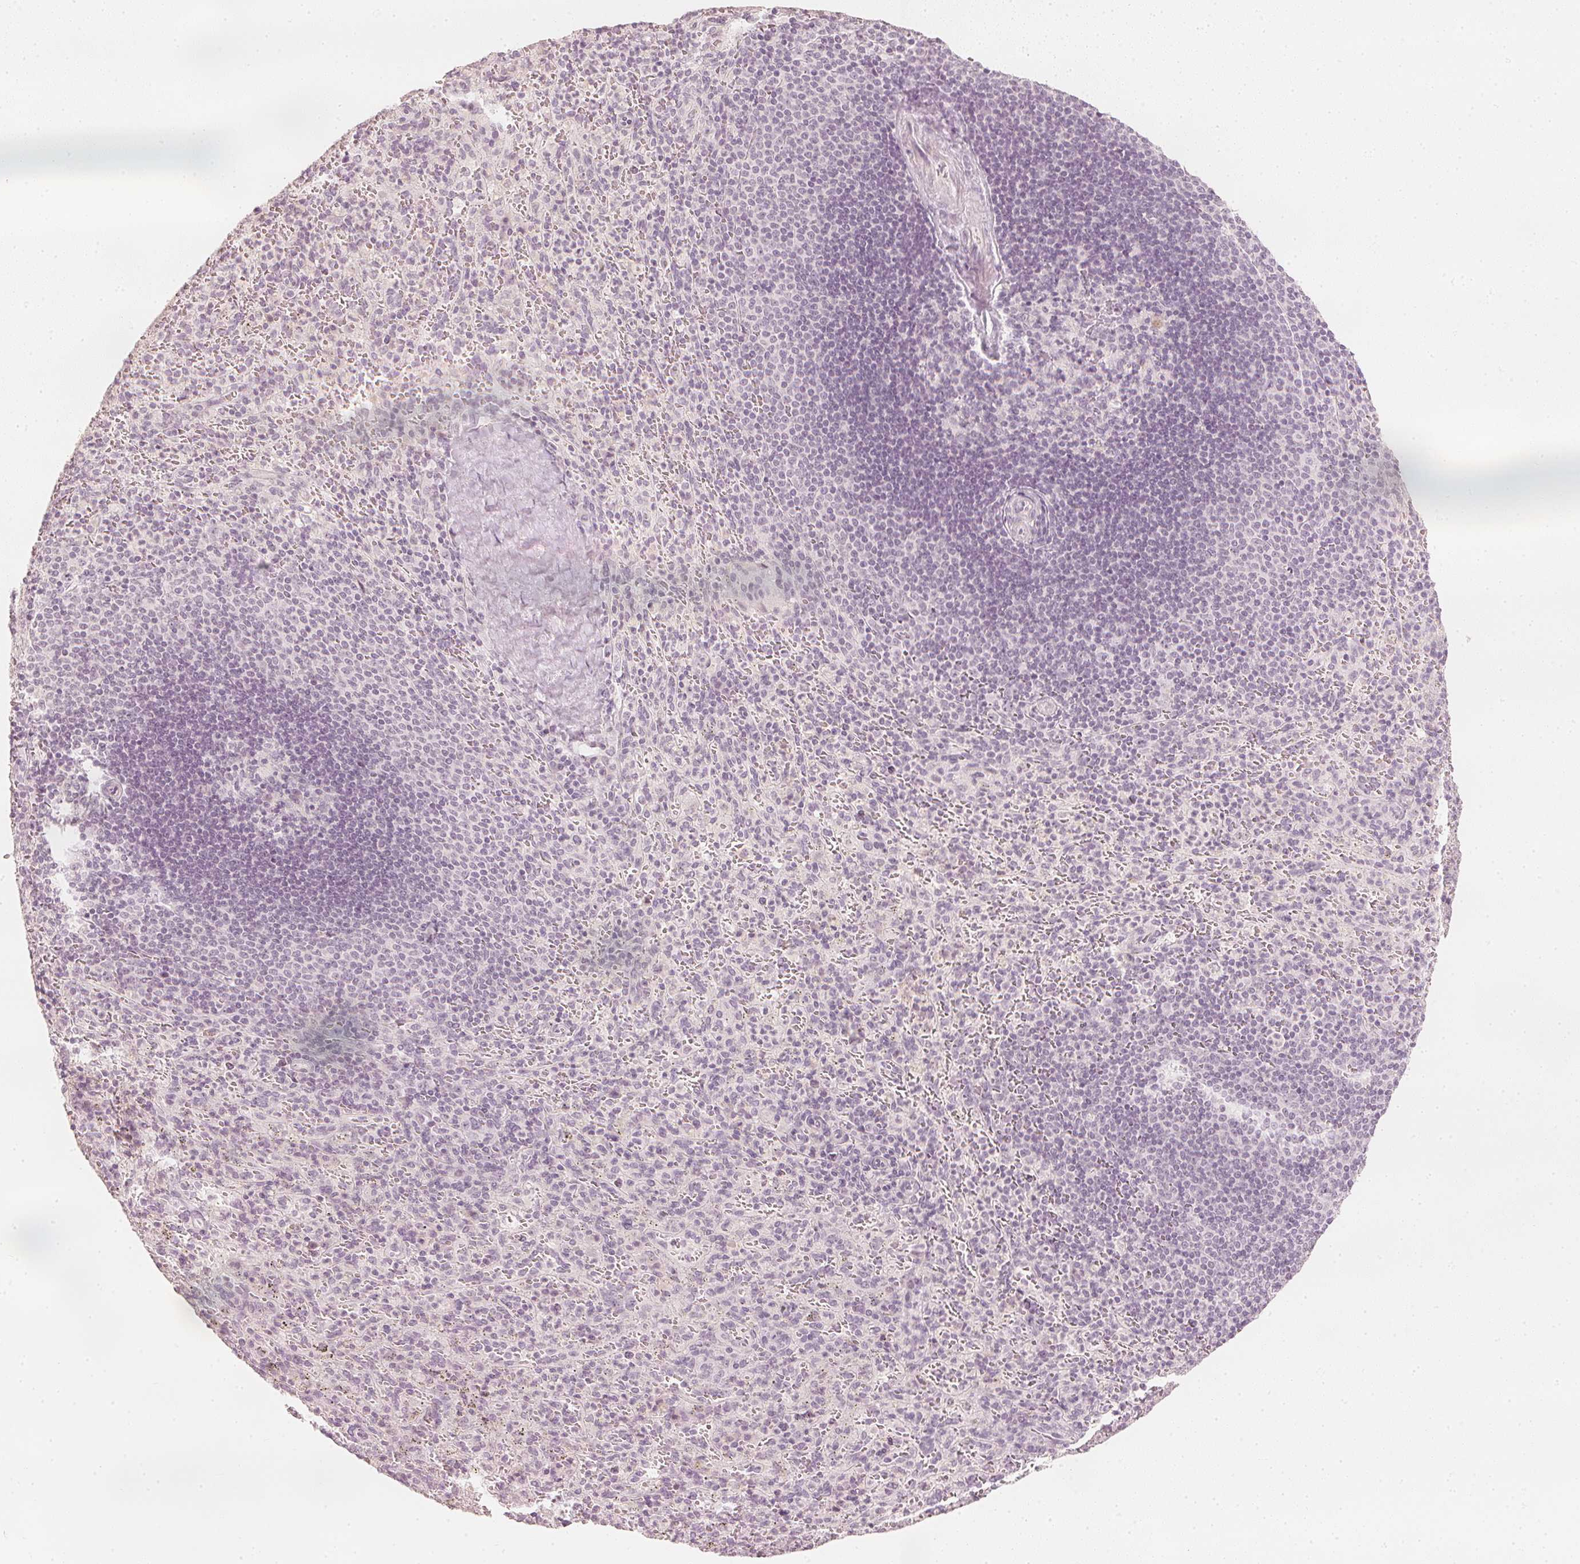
{"staining": {"intensity": "negative", "quantity": "none", "location": "none"}, "tissue": "spleen", "cell_type": "Cells in red pulp", "image_type": "normal", "snomed": [{"axis": "morphology", "description": "Normal tissue, NOS"}, {"axis": "topography", "description": "Spleen"}], "caption": "Micrograph shows no significant protein positivity in cells in red pulp of unremarkable spleen. The staining was performed using DAB to visualize the protein expression in brown, while the nuclei were stained in blue with hematoxylin (Magnification: 20x).", "gene": "CALB1", "patient": {"sex": "male", "age": 57}}